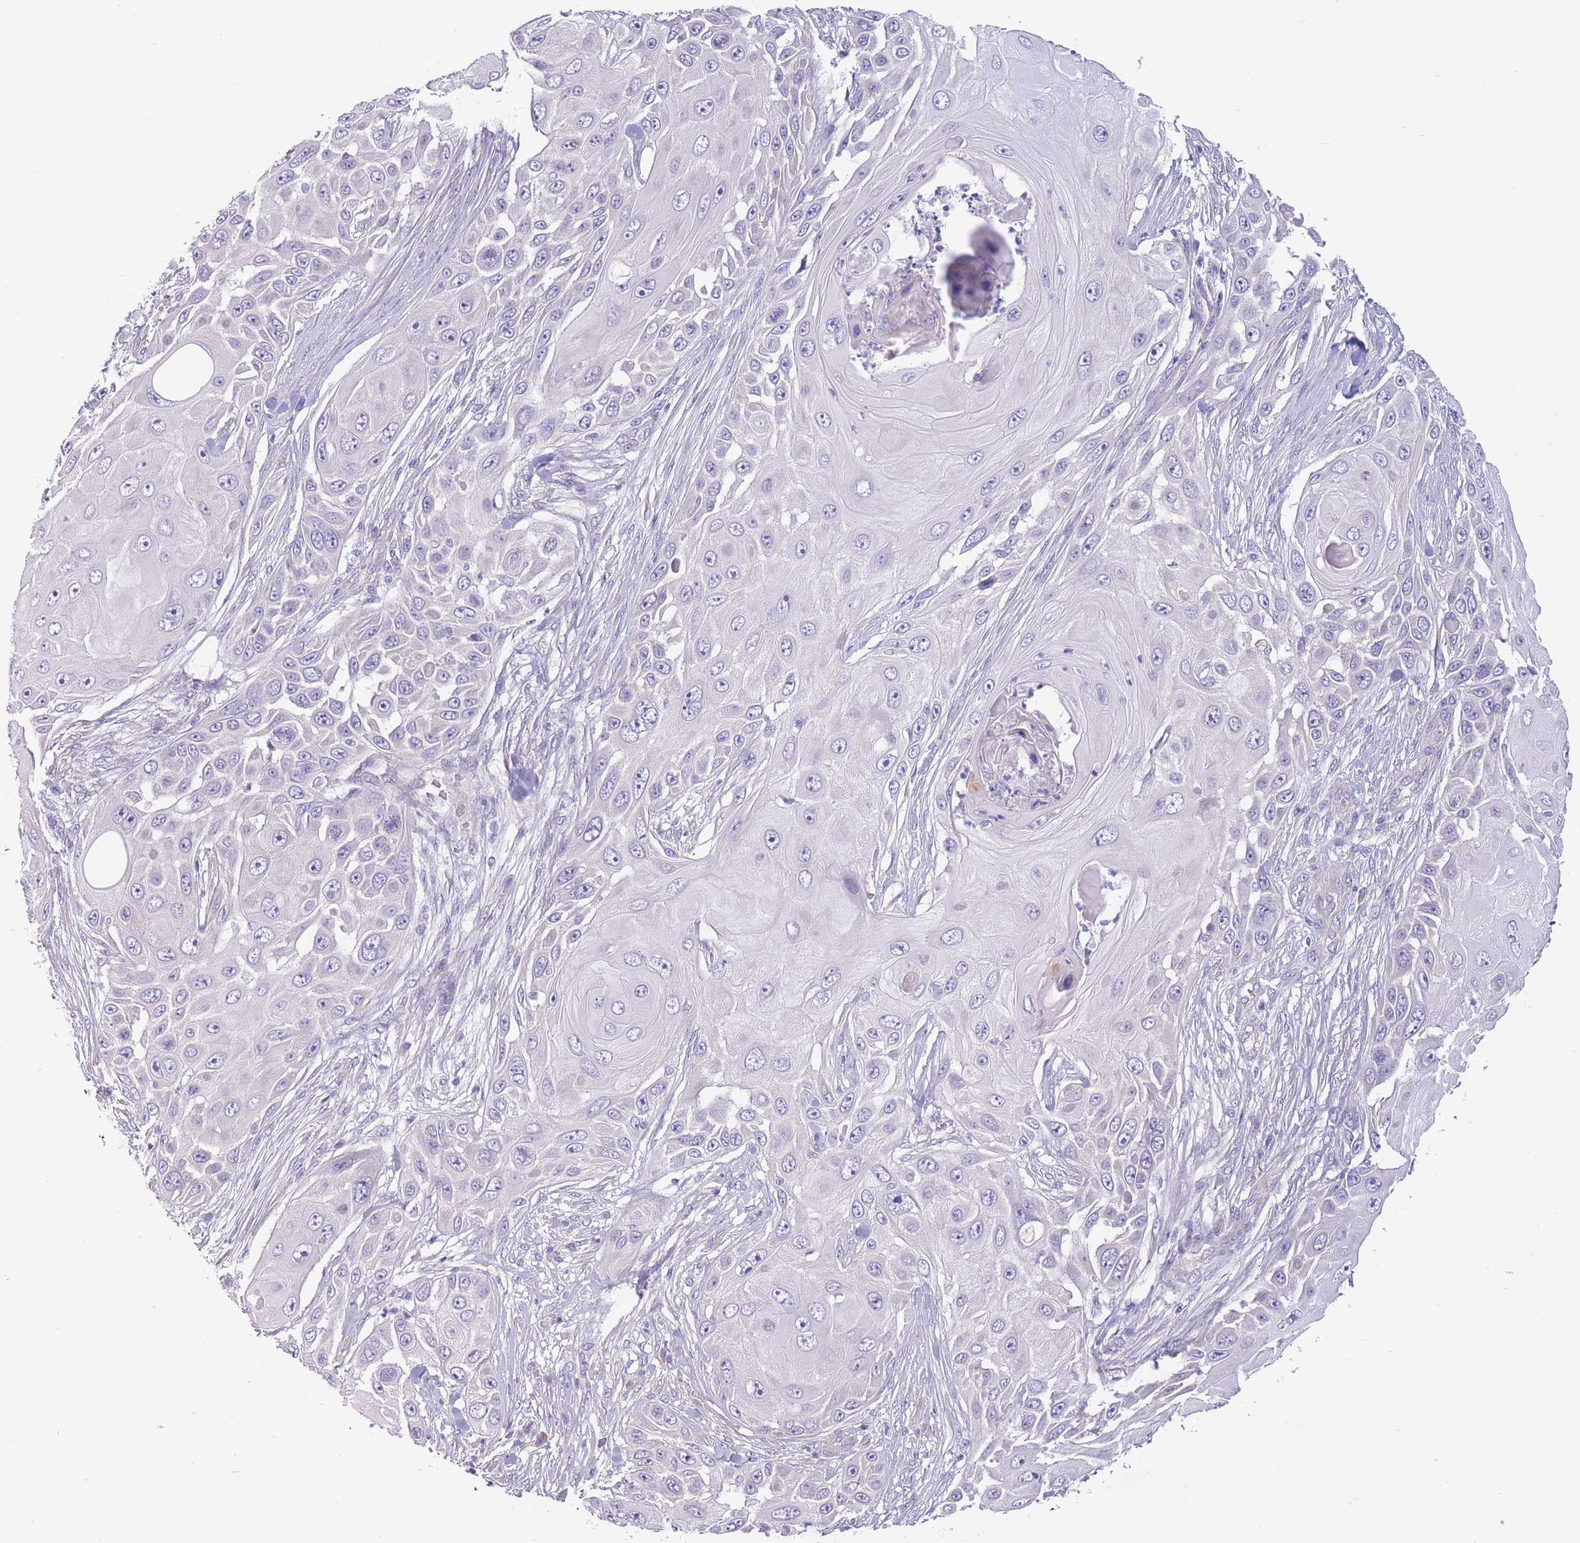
{"staining": {"intensity": "negative", "quantity": "none", "location": "none"}, "tissue": "skin cancer", "cell_type": "Tumor cells", "image_type": "cancer", "snomed": [{"axis": "morphology", "description": "Squamous cell carcinoma, NOS"}, {"axis": "topography", "description": "Skin"}], "caption": "An IHC photomicrograph of skin cancer (squamous cell carcinoma) is shown. There is no staining in tumor cells of skin cancer (squamous cell carcinoma).", "gene": "PNPLA5", "patient": {"sex": "female", "age": 44}}